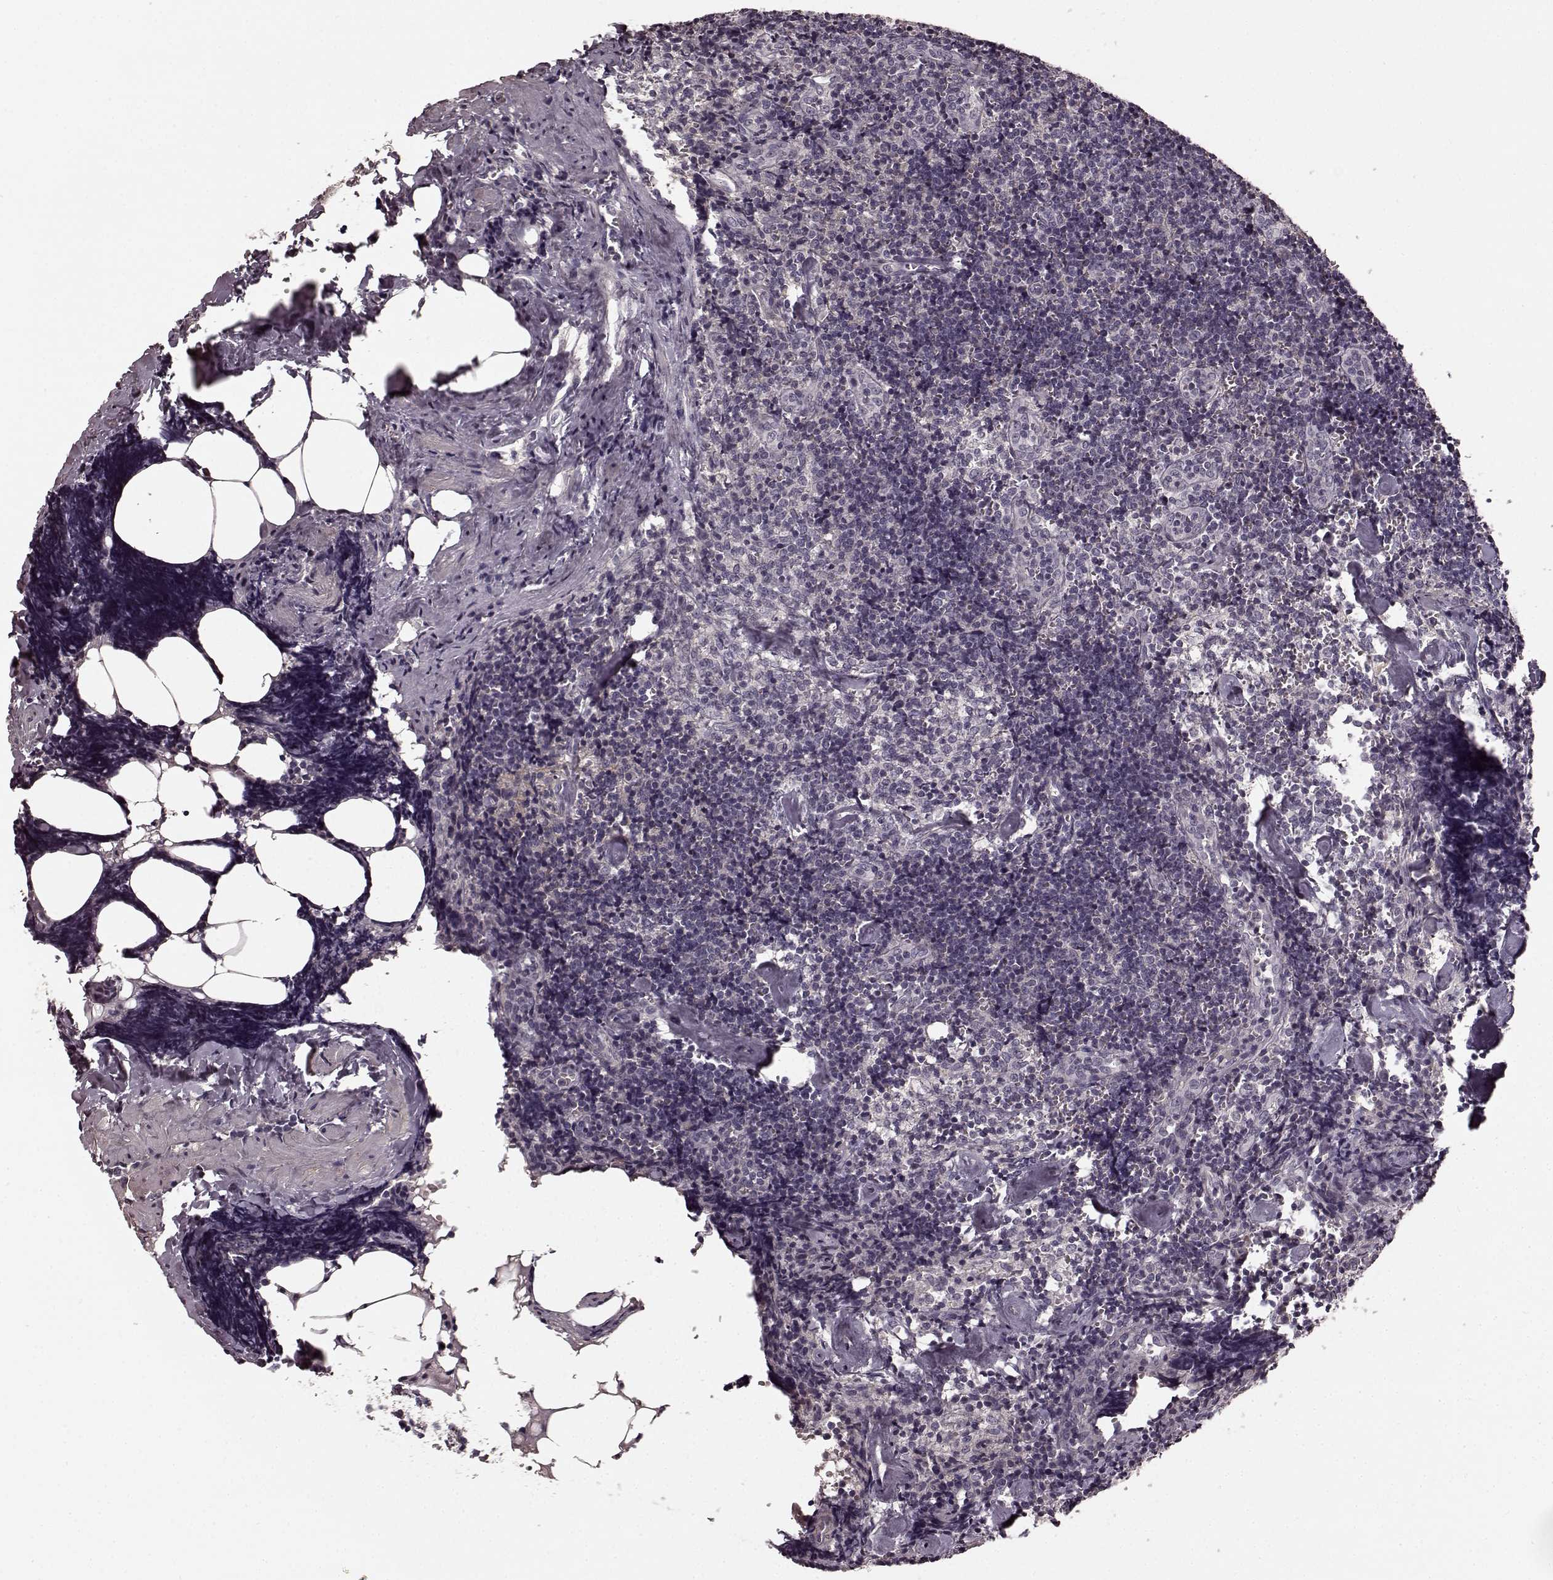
{"staining": {"intensity": "negative", "quantity": "none", "location": "none"}, "tissue": "lymph node", "cell_type": "Germinal center cells", "image_type": "normal", "snomed": [{"axis": "morphology", "description": "Normal tissue, NOS"}, {"axis": "topography", "description": "Lymph node"}], "caption": "The IHC histopathology image has no significant staining in germinal center cells of lymph node. (DAB immunohistochemistry (IHC) with hematoxylin counter stain).", "gene": "PRKCE", "patient": {"sex": "female", "age": 50}}